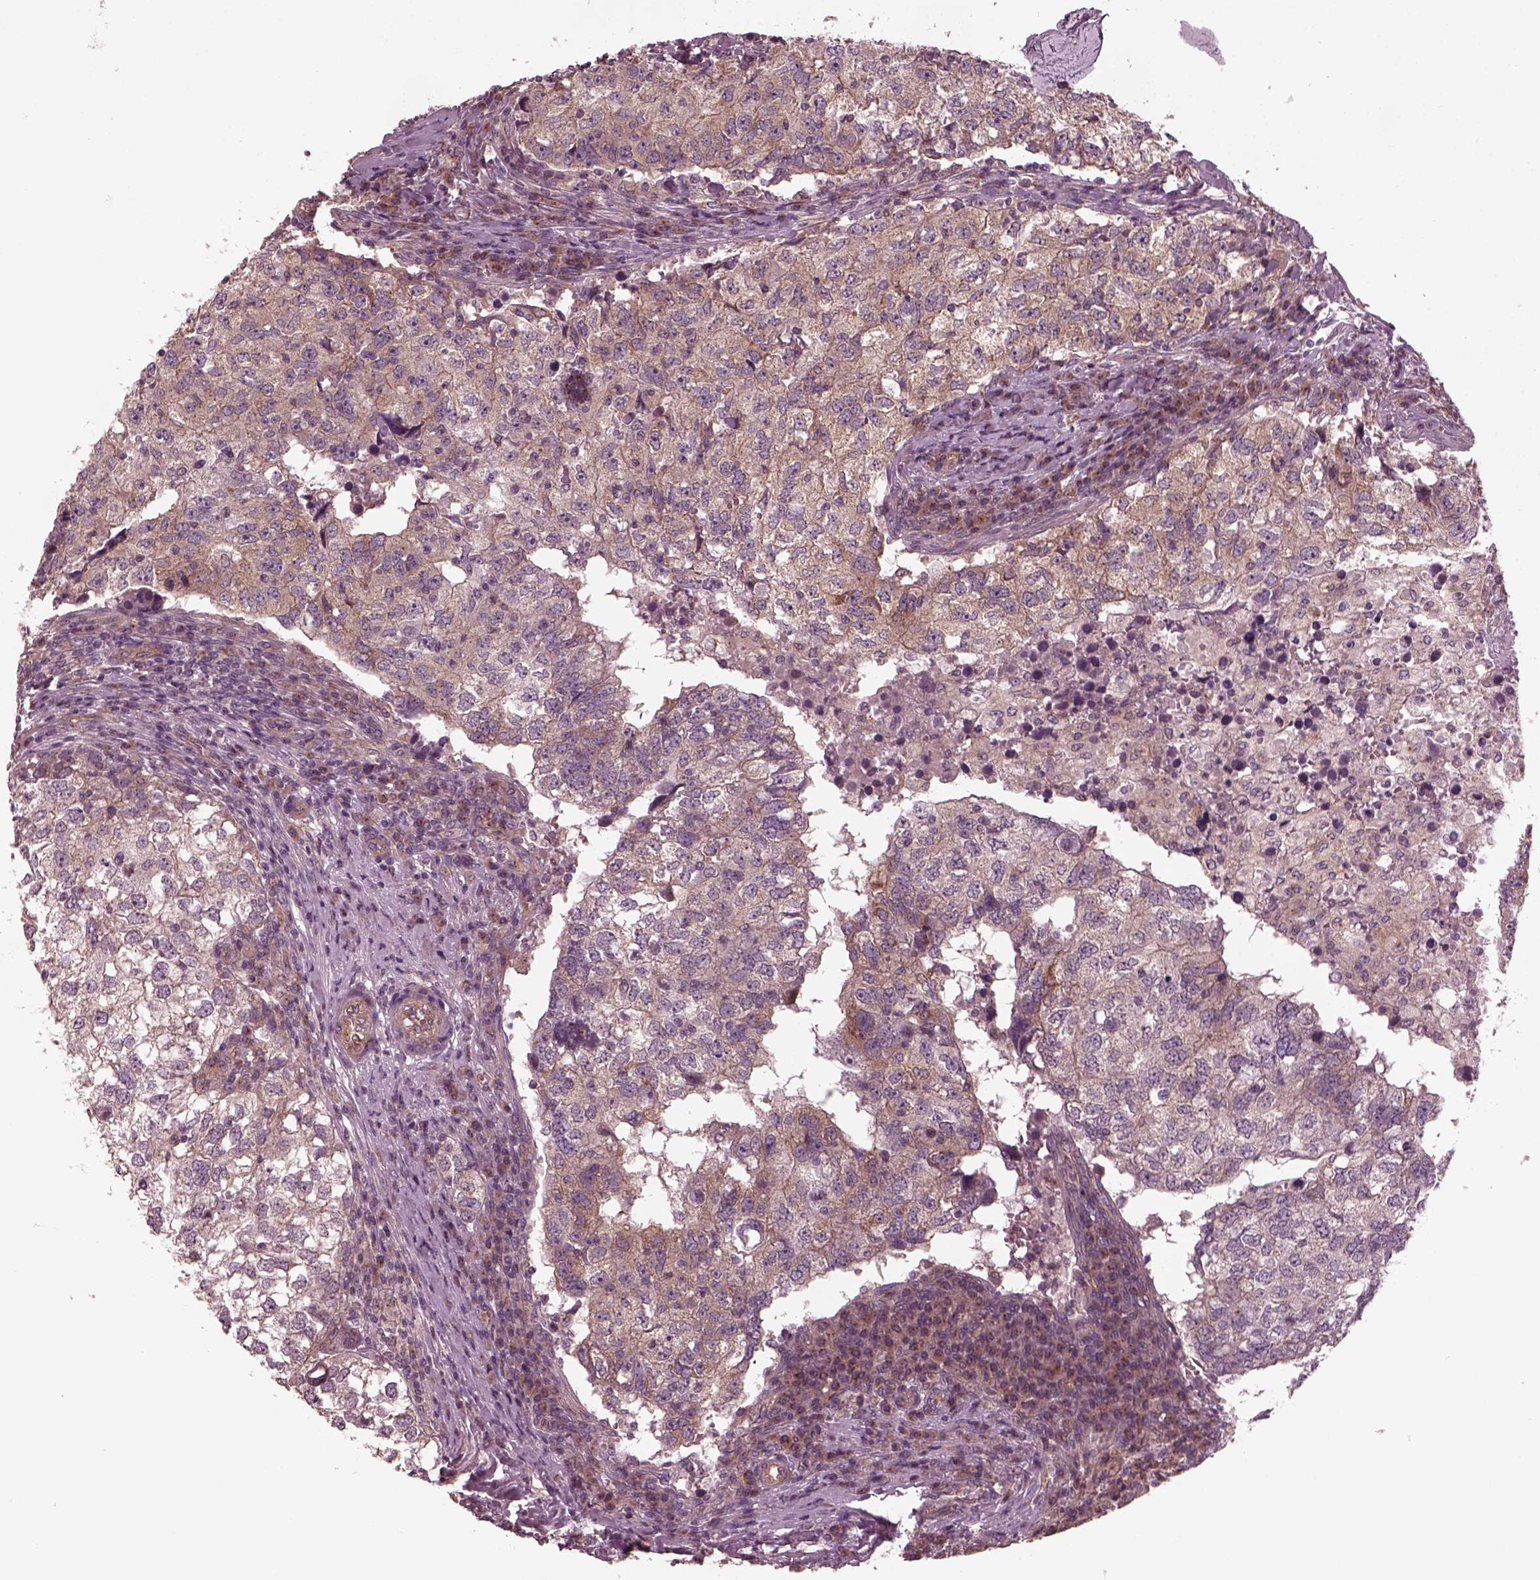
{"staining": {"intensity": "weak", "quantity": ">75%", "location": "cytoplasmic/membranous"}, "tissue": "breast cancer", "cell_type": "Tumor cells", "image_type": "cancer", "snomed": [{"axis": "morphology", "description": "Duct carcinoma"}, {"axis": "topography", "description": "Breast"}], "caption": "Intraductal carcinoma (breast) was stained to show a protein in brown. There is low levels of weak cytoplasmic/membranous staining in about >75% of tumor cells. (Stains: DAB (3,3'-diaminobenzidine) in brown, nuclei in blue, Microscopy: brightfield microscopy at high magnification).", "gene": "TUBG1", "patient": {"sex": "female", "age": 30}}